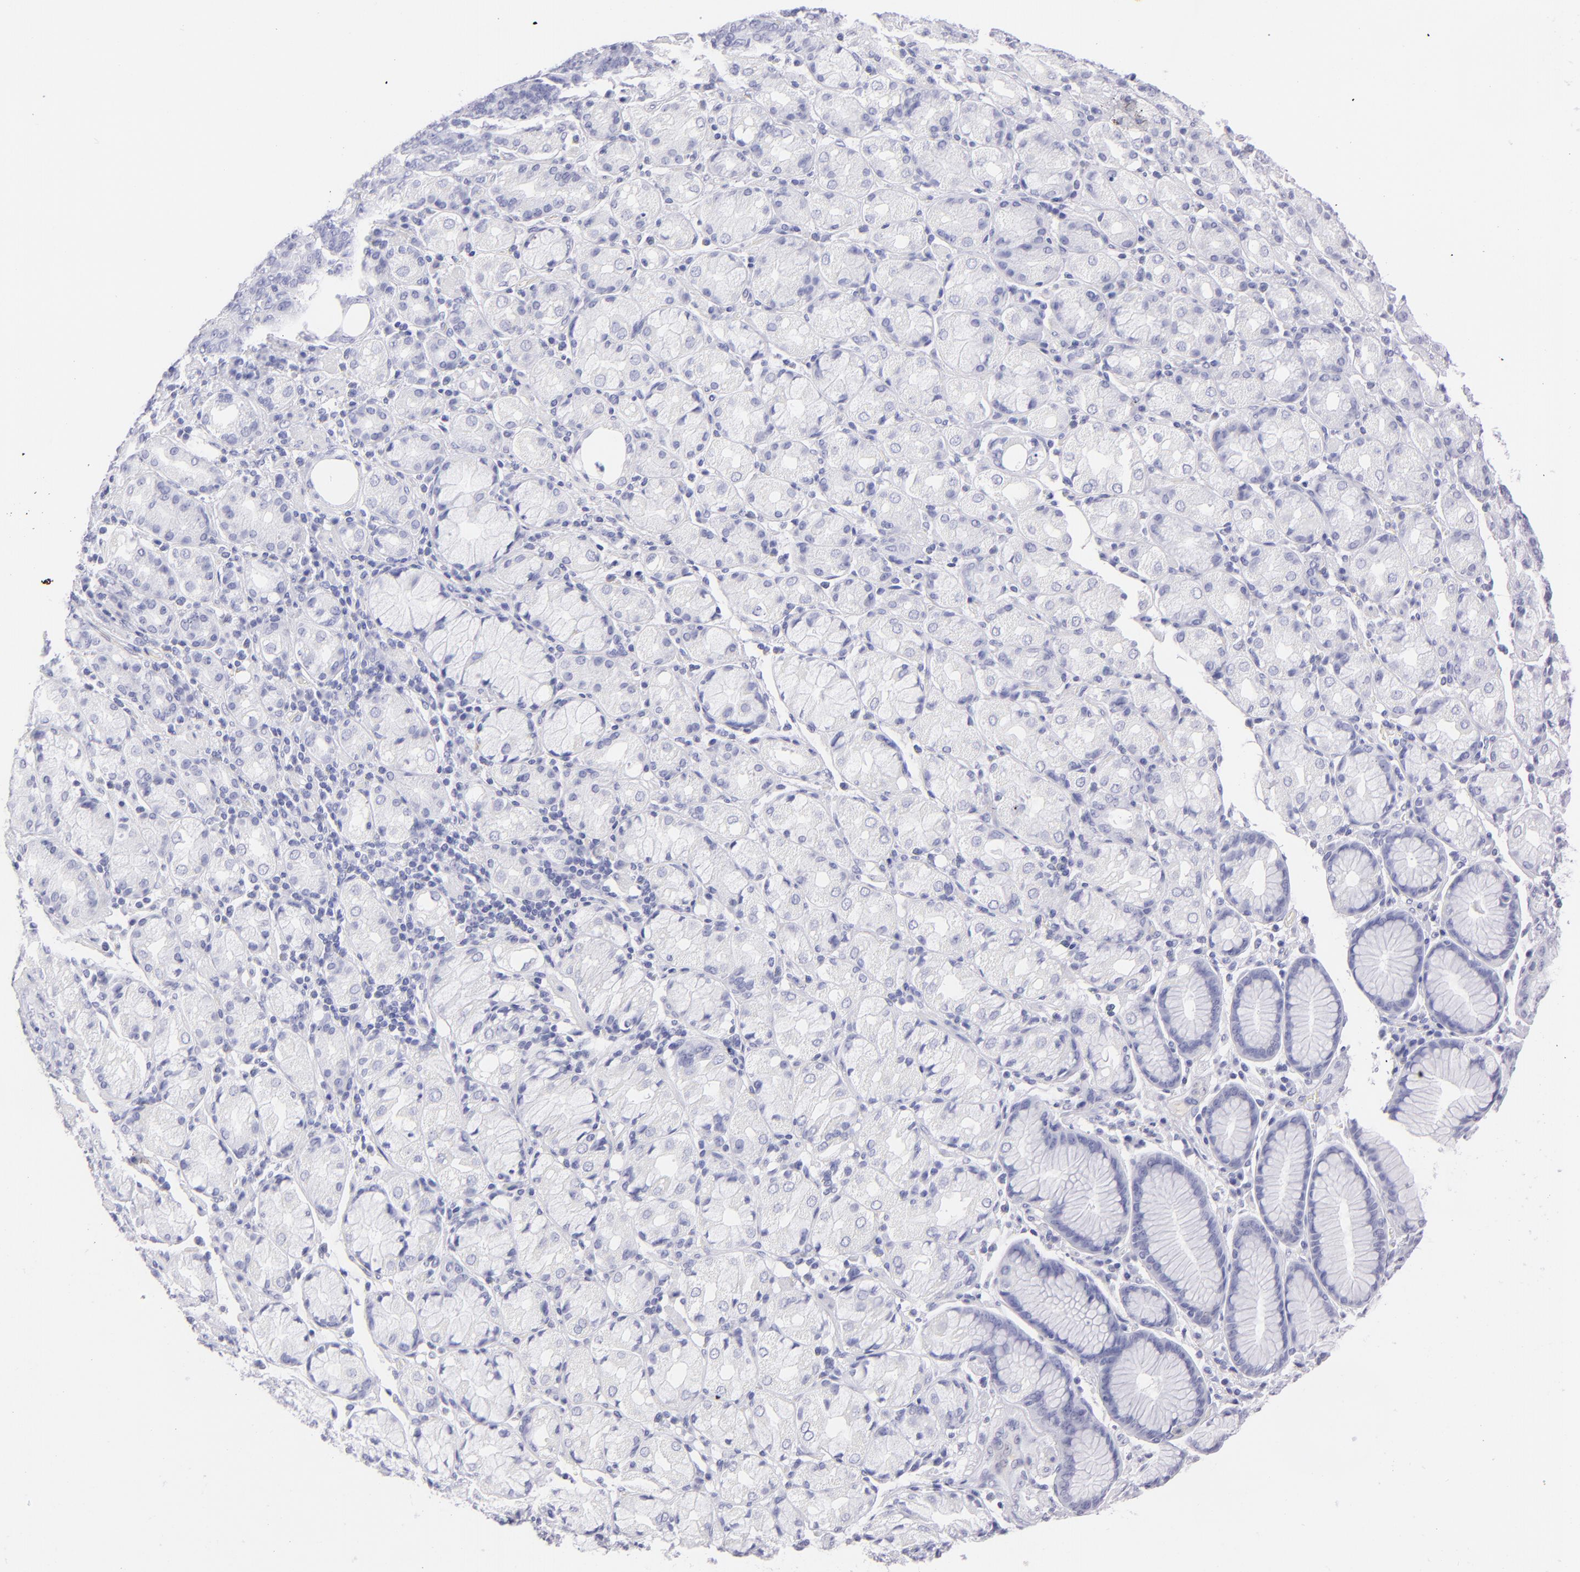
{"staining": {"intensity": "negative", "quantity": "none", "location": "none"}, "tissue": "stomach cancer", "cell_type": "Tumor cells", "image_type": "cancer", "snomed": [{"axis": "morphology", "description": "Adenocarcinoma, NOS"}, {"axis": "topography", "description": "Stomach, upper"}], "caption": "This is an immunohistochemistry (IHC) image of stomach cancer. There is no positivity in tumor cells.", "gene": "PRPH", "patient": {"sex": "male", "age": 71}}